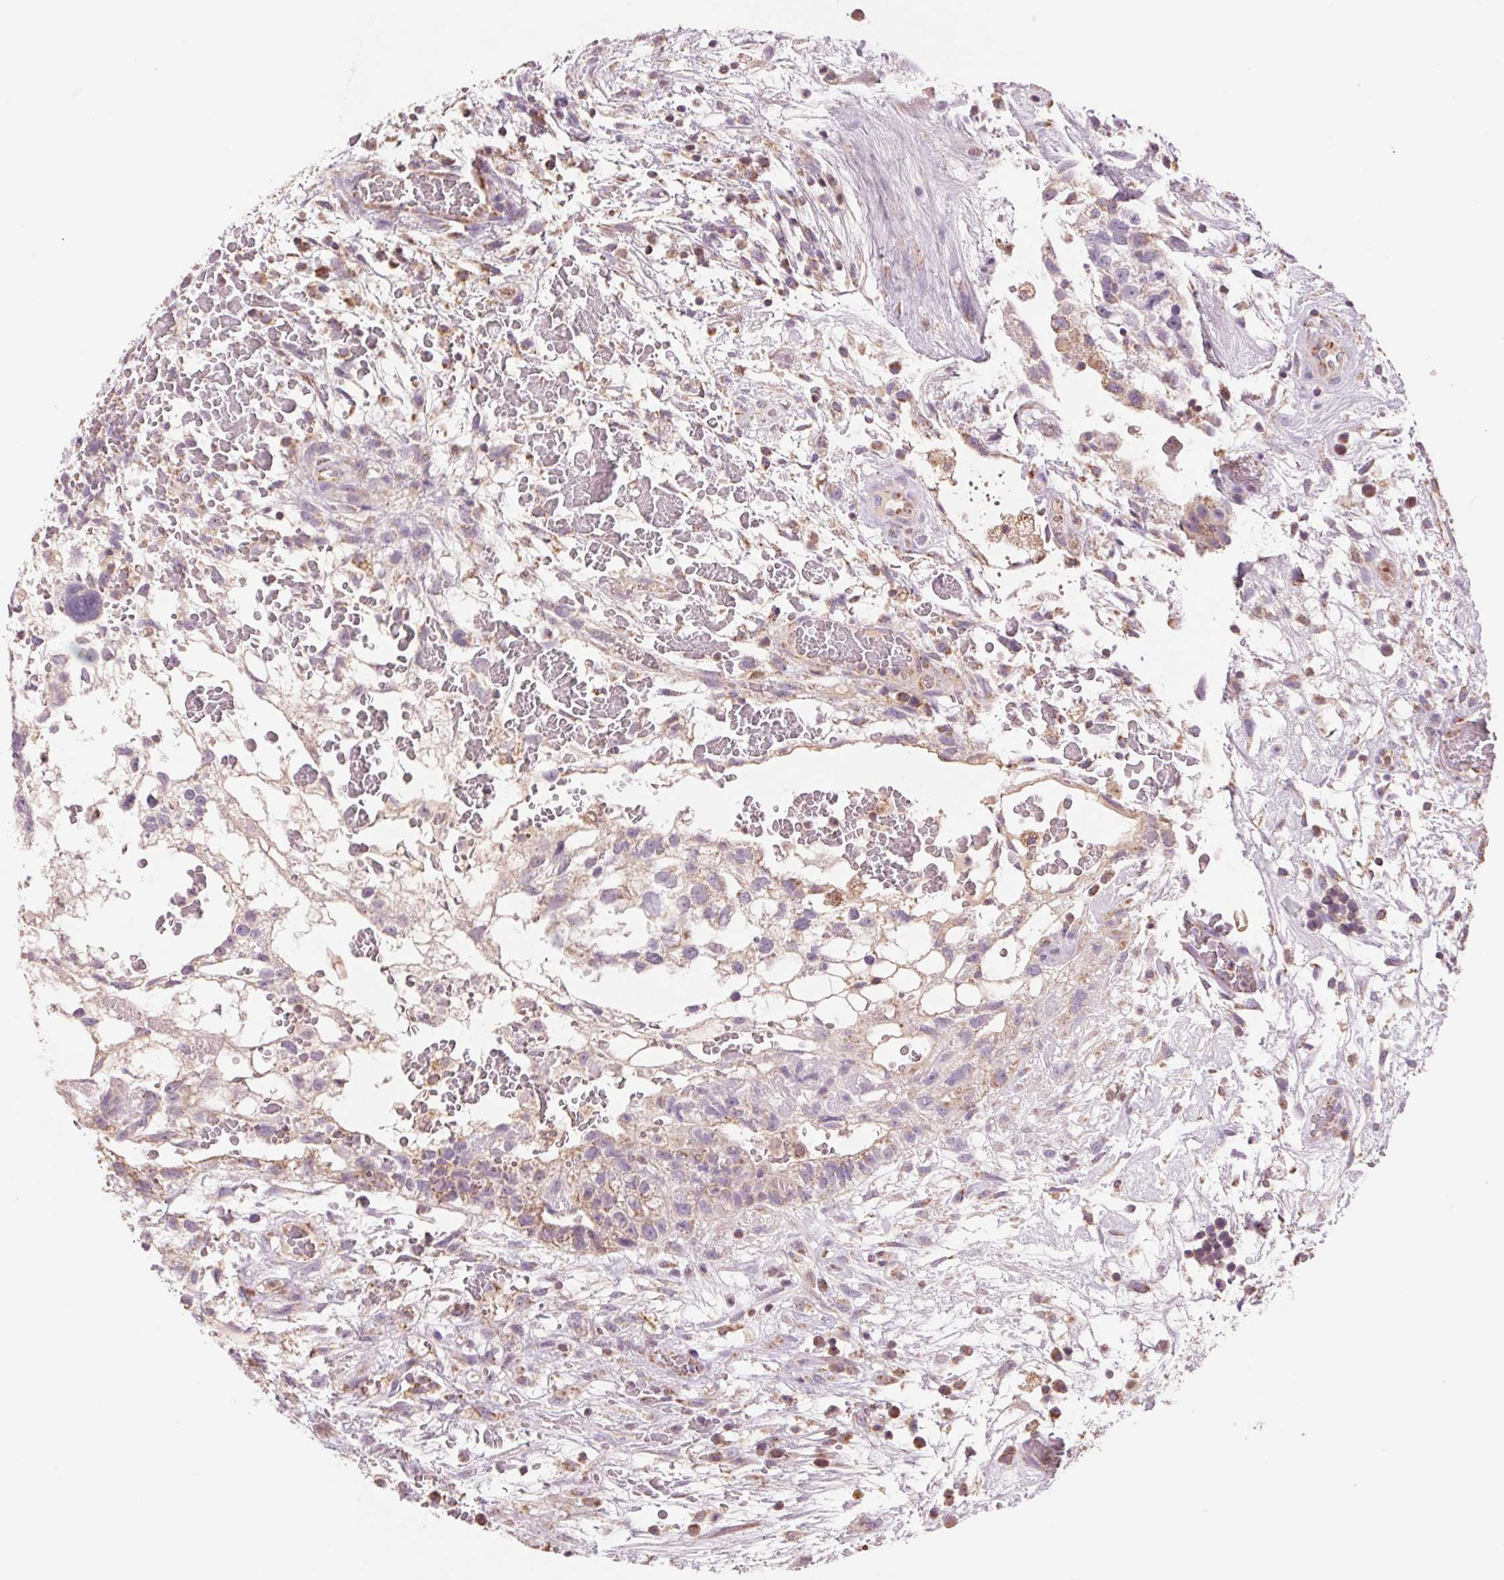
{"staining": {"intensity": "weak", "quantity": "25%-75%", "location": "cytoplasmic/membranous"}, "tissue": "testis cancer", "cell_type": "Tumor cells", "image_type": "cancer", "snomed": [{"axis": "morphology", "description": "Normal tissue, NOS"}, {"axis": "morphology", "description": "Carcinoma, Embryonal, NOS"}, {"axis": "topography", "description": "Testis"}], "caption": "A high-resolution micrograph shows immunohistochemistry staining of testis cancer, which exhibits weak cytoplasmic/membranous staining in about 25%-75% of tumor cells.", "gene": "COX6A1", "patient": {"sex": "male", "age": 32}}